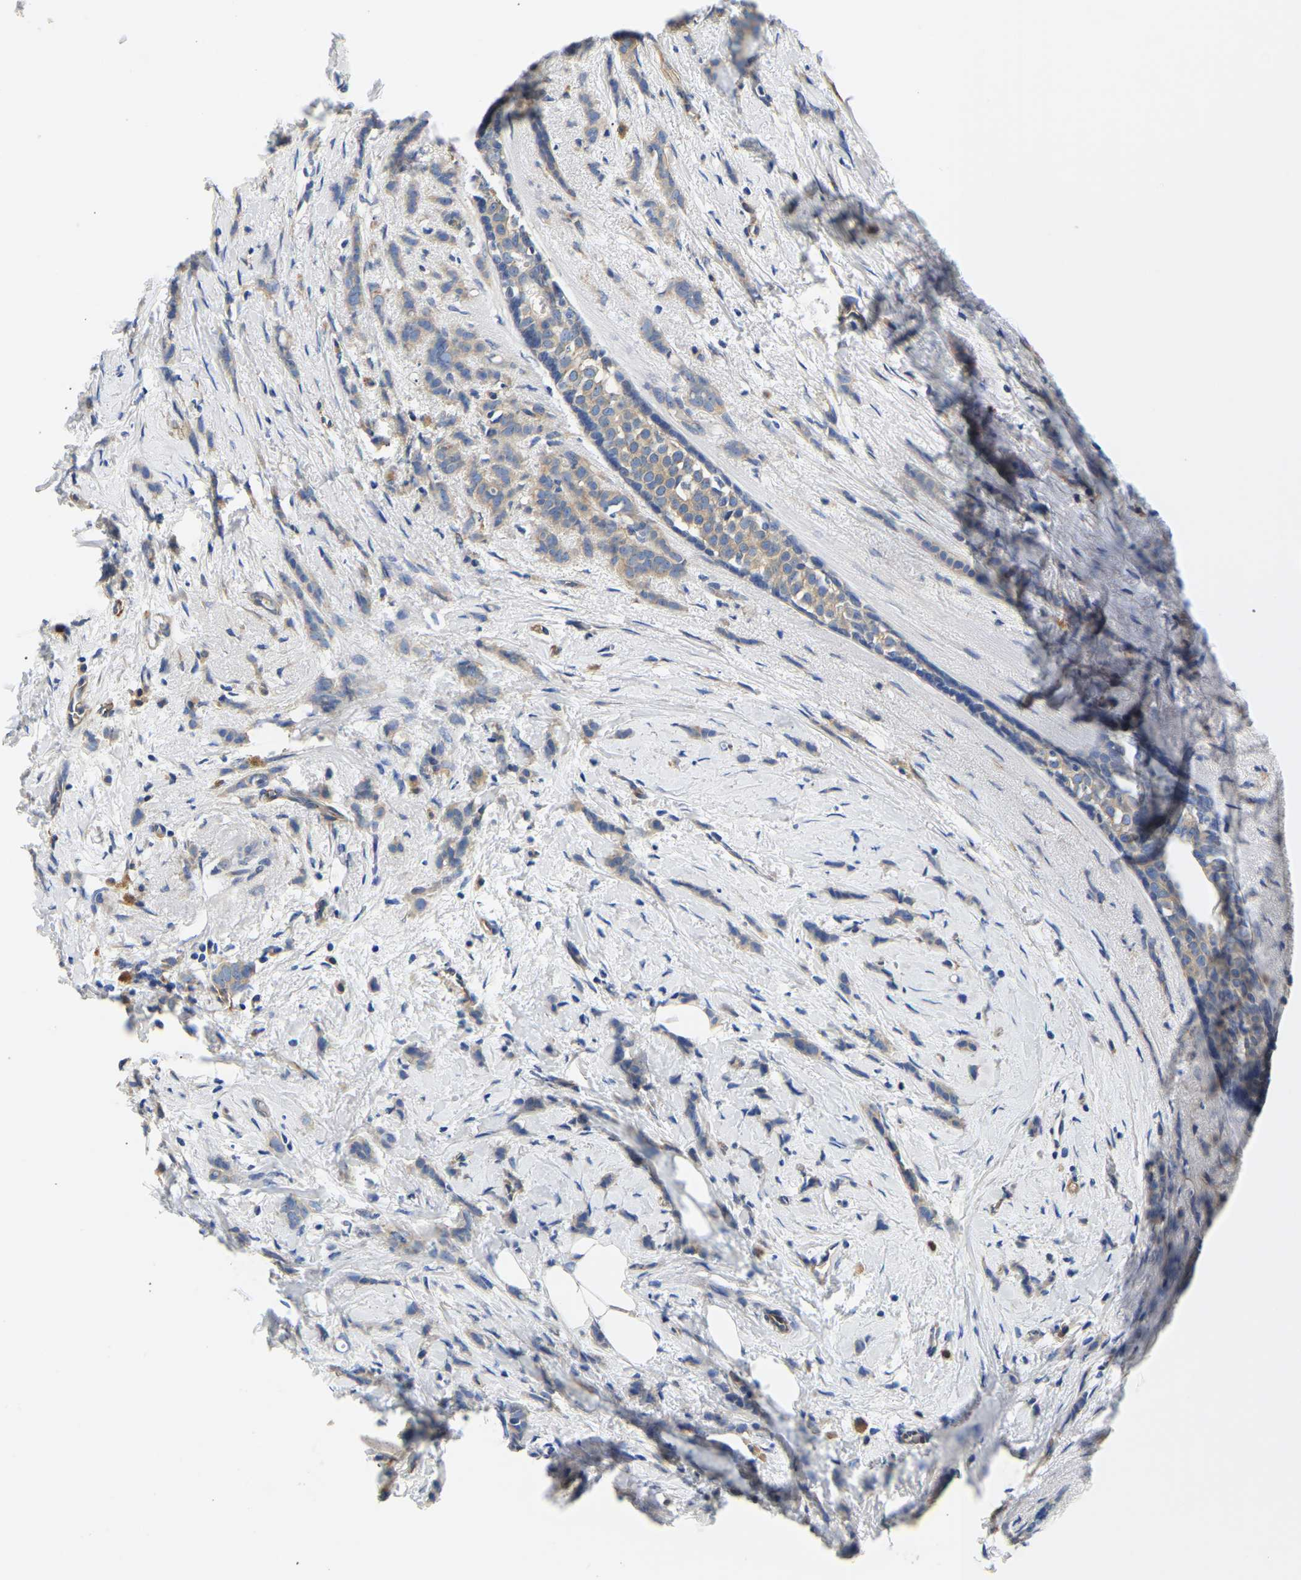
{"staining": {"intensity": "weak", "quantity": ">75%", "location": "cytoplasmic/membranous"}, "tissue": "breast cancer", "cell_type": "Tumor cells", "image_type": "cancer", "snomed": [{"axis": "morphology", "description": "Lobular carcinoma, in situ"}, {"axis": "morphology", "description": "Lobular carcinoma"}, {"axis": "topography", "description": "Breast"}], "caption": "Weak cytoplasmic/membranous positivity is present in approximately >75% of tumor cells in lobular carcinoma (breast).", "gene": "CSDE1", "patient": {"sex": "female", "age": 41}}